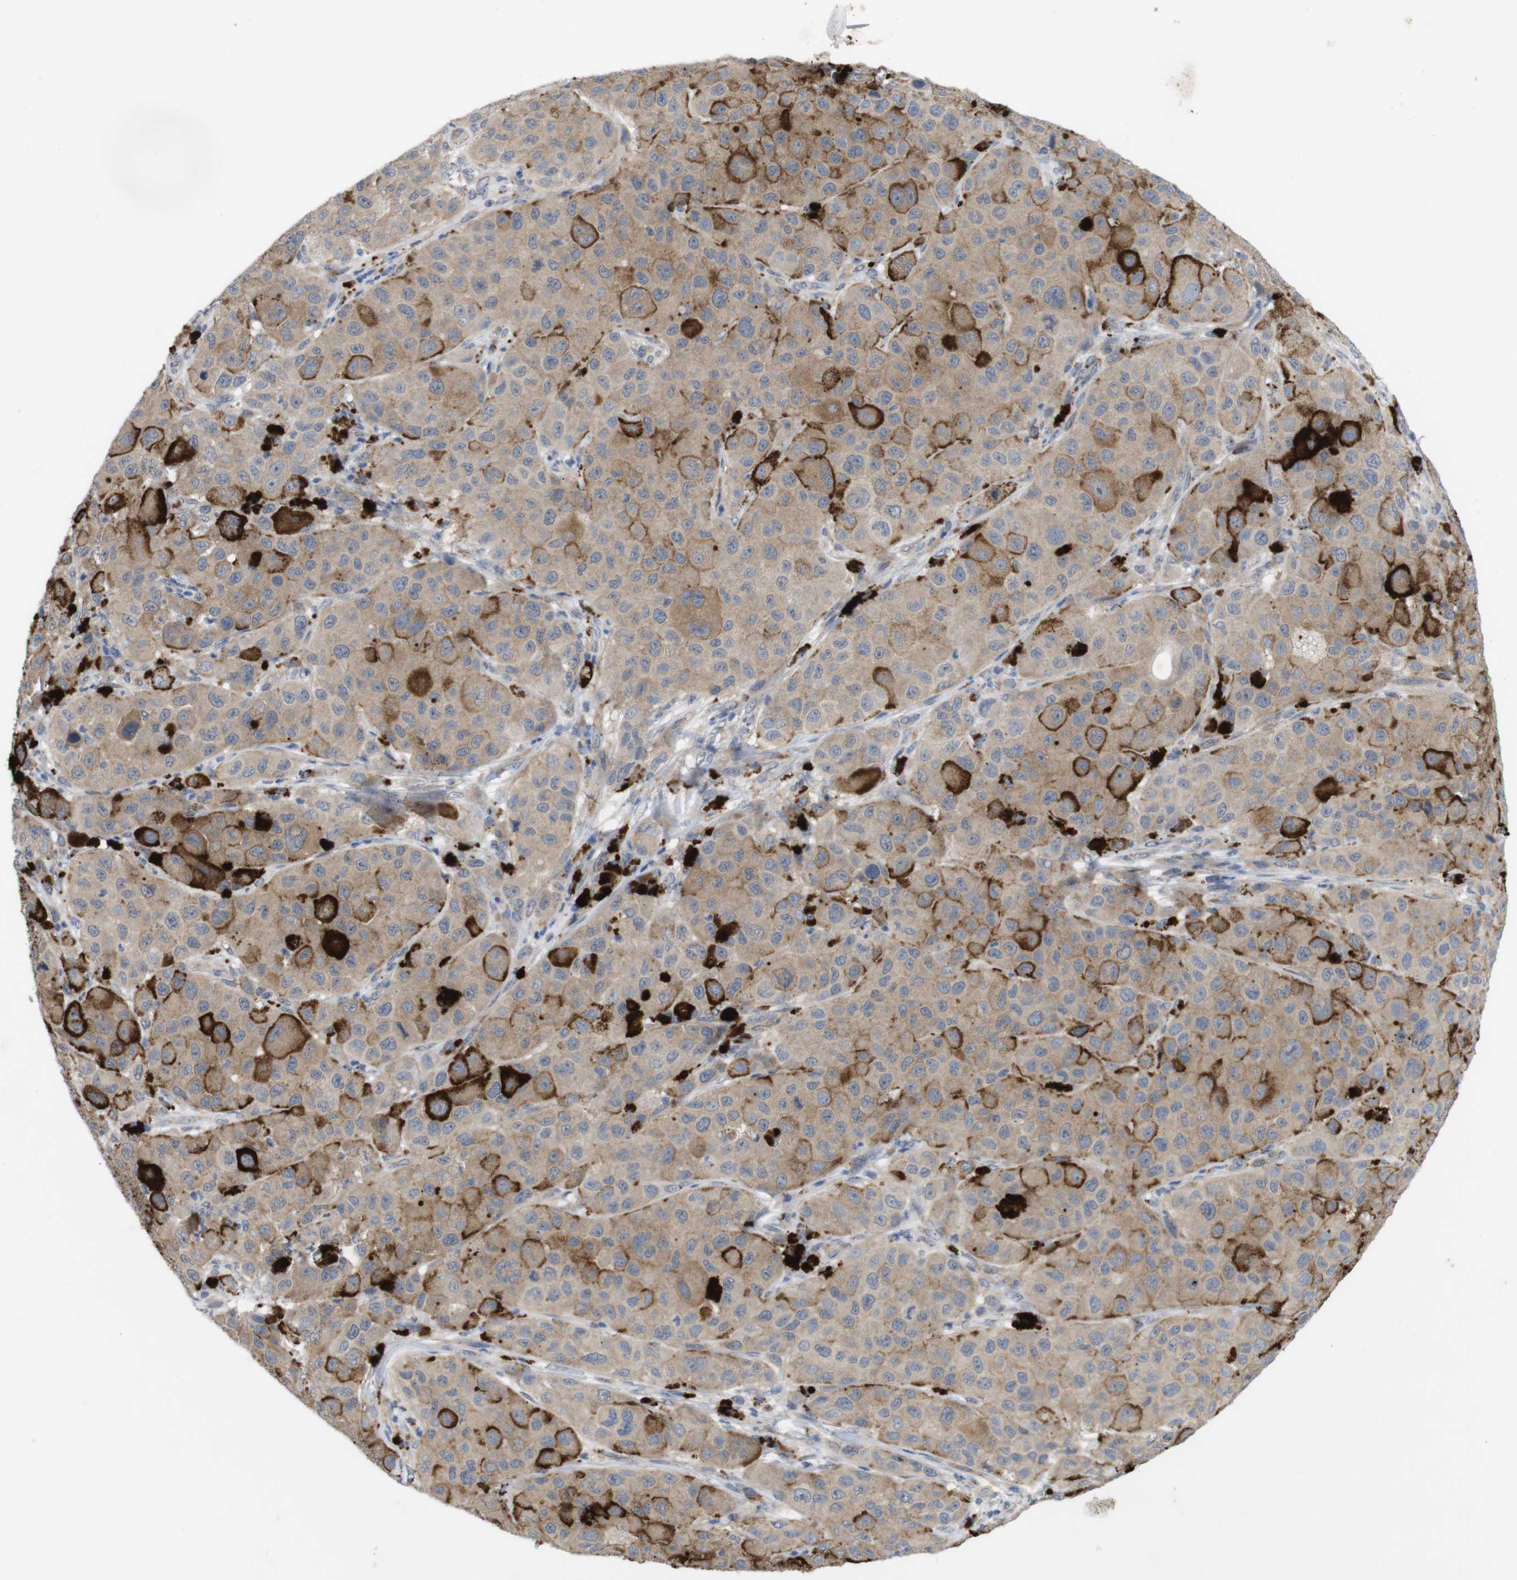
{"staining": {"intensity": "weak", "quantity": ">75%", "location": "cytoplasmic/membranous"}, "tissue": "melanoma", "cell_type": "Tumor cells", "image_type": "cancer", "snomed": [{"axis": "morphology", "description": "Malignant melanoma, NOS"}, {"axis": "topography", "description": "Skin"}], "caption": "Malignant melanoma tissue reveals weak cytoplasmic/membranous expression in approximately >75% of tumor cells, visualized by immunohistochemistry.", "gene": "BCAR3", "patient": {"sex": "male", "age": 96}}